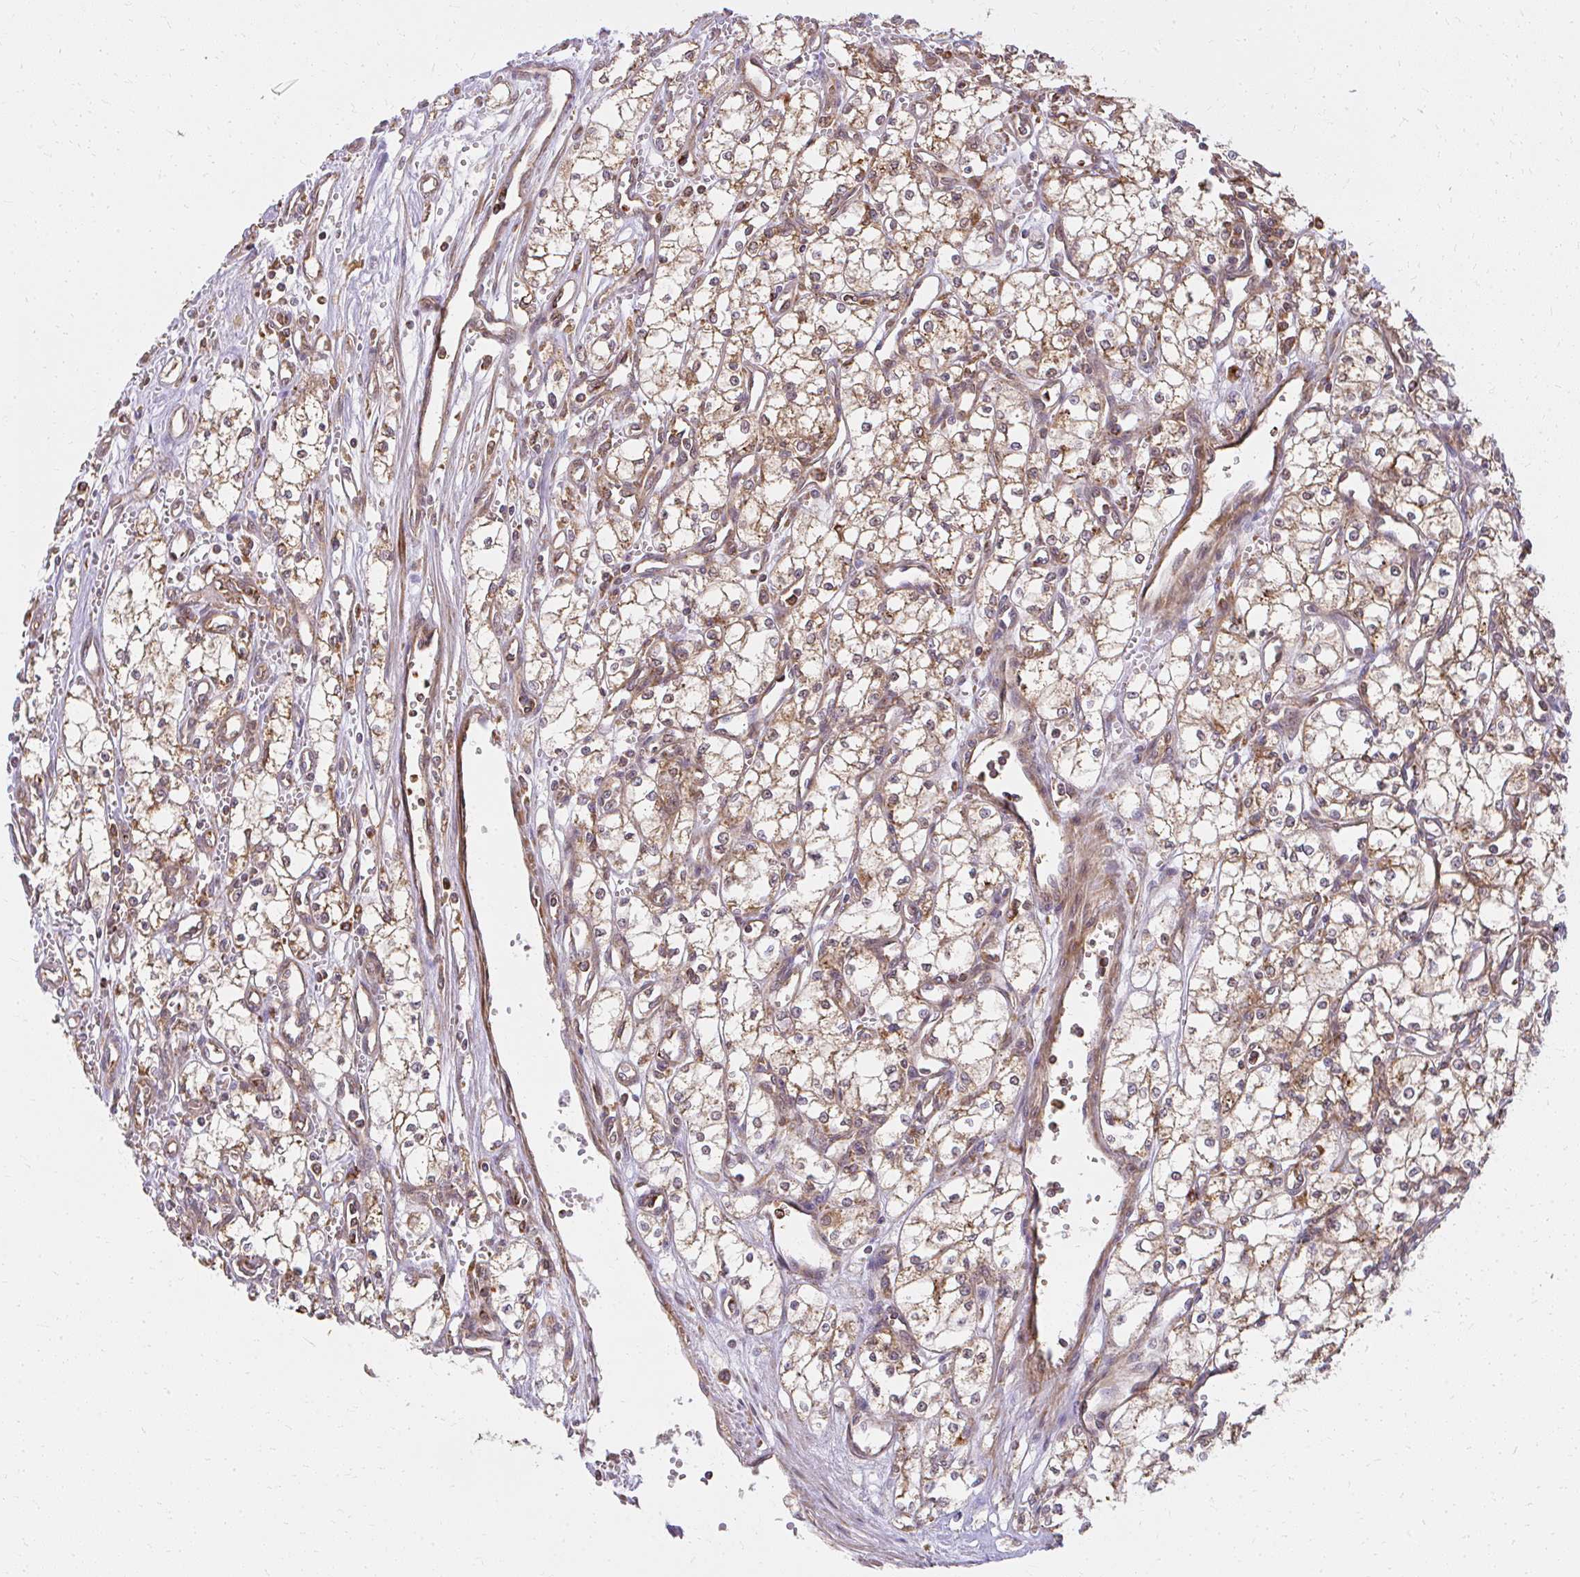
{"staining": {"intensity": "moderate", "quantity": ">75%", "location": "cytoplasmic/membranous"}, "tissue": "renal cancer", "cell_type": "Tumor cells", "image_type": "cancer", "snomed": [{"axis": "morphology", "description": "Adenocarcinoma, NOS"}, {"axis": "topography", "description": "Kidney"}], "caption": "Protein analysis of renal cancer tissue exhibits moderate cytoplasmic/membranous staining in about >75% of tumor cells. (DAB (3,3'-diaminobenzidine) IHC, brown staining for protein, blue staining for nuclei).", "gene": "GNS", "patient": {"sex": "male", "age": 59}}